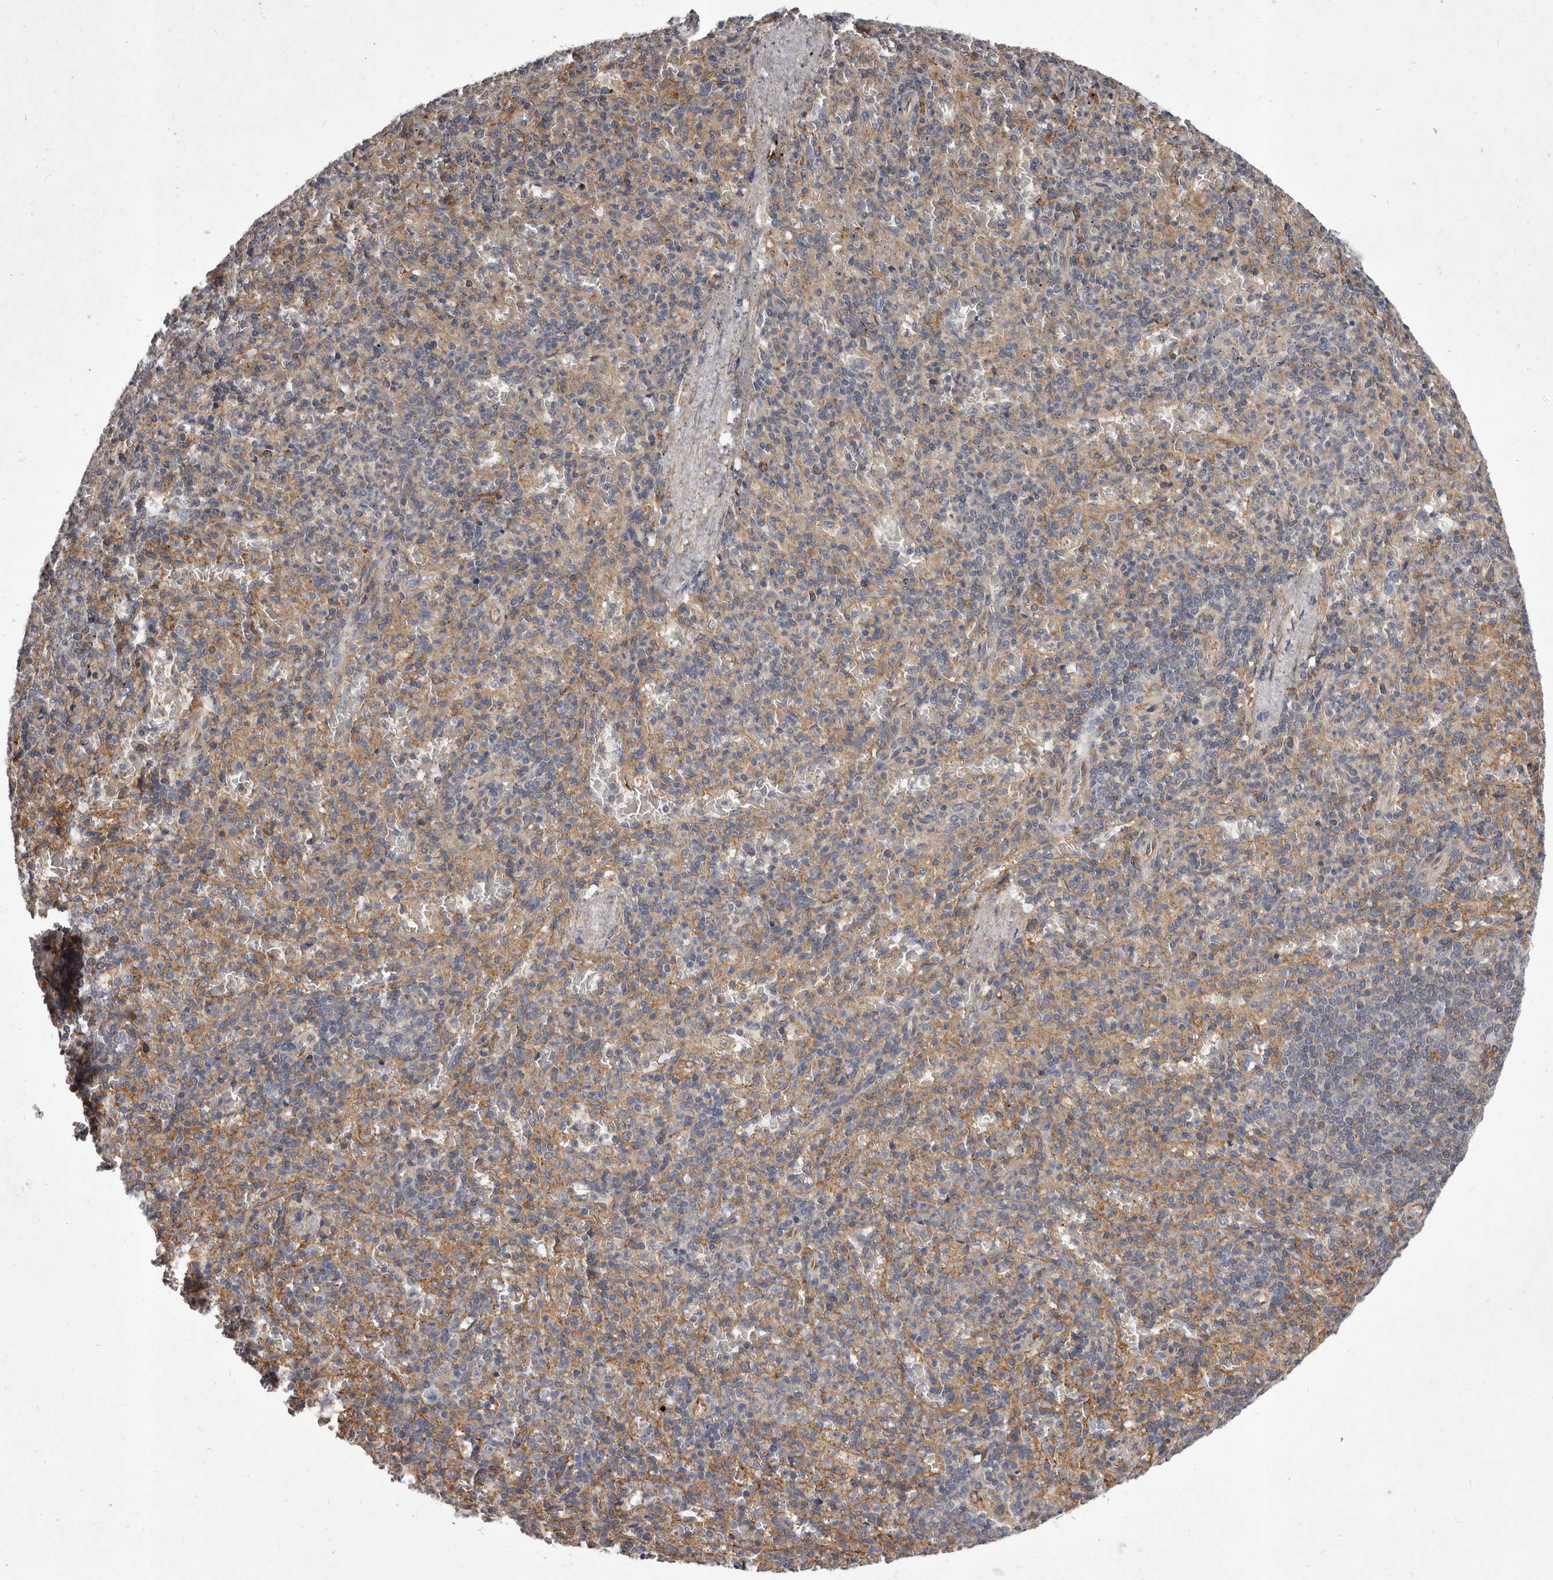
{"staining": {"intensity": "weak", "quantity": "25%-75%", "location": "cytoplasmic/membranous"}, "tissue": "spleen", "cell_type": "Cells in red pulp", "image_type": "normal", "snomed": [{"axis": "morphology", "description": "Normal tissue, NOS"}, {"axis": "topography", "description": "Spleen"}], "caption": "Protein staining of normal spleen exhibits weak cytoplasmic/membranous staining in approximately 25%-75% of cells in red pulp.", "gene": "ALPK1", "patient": {"sex": "female", "age": 74}}